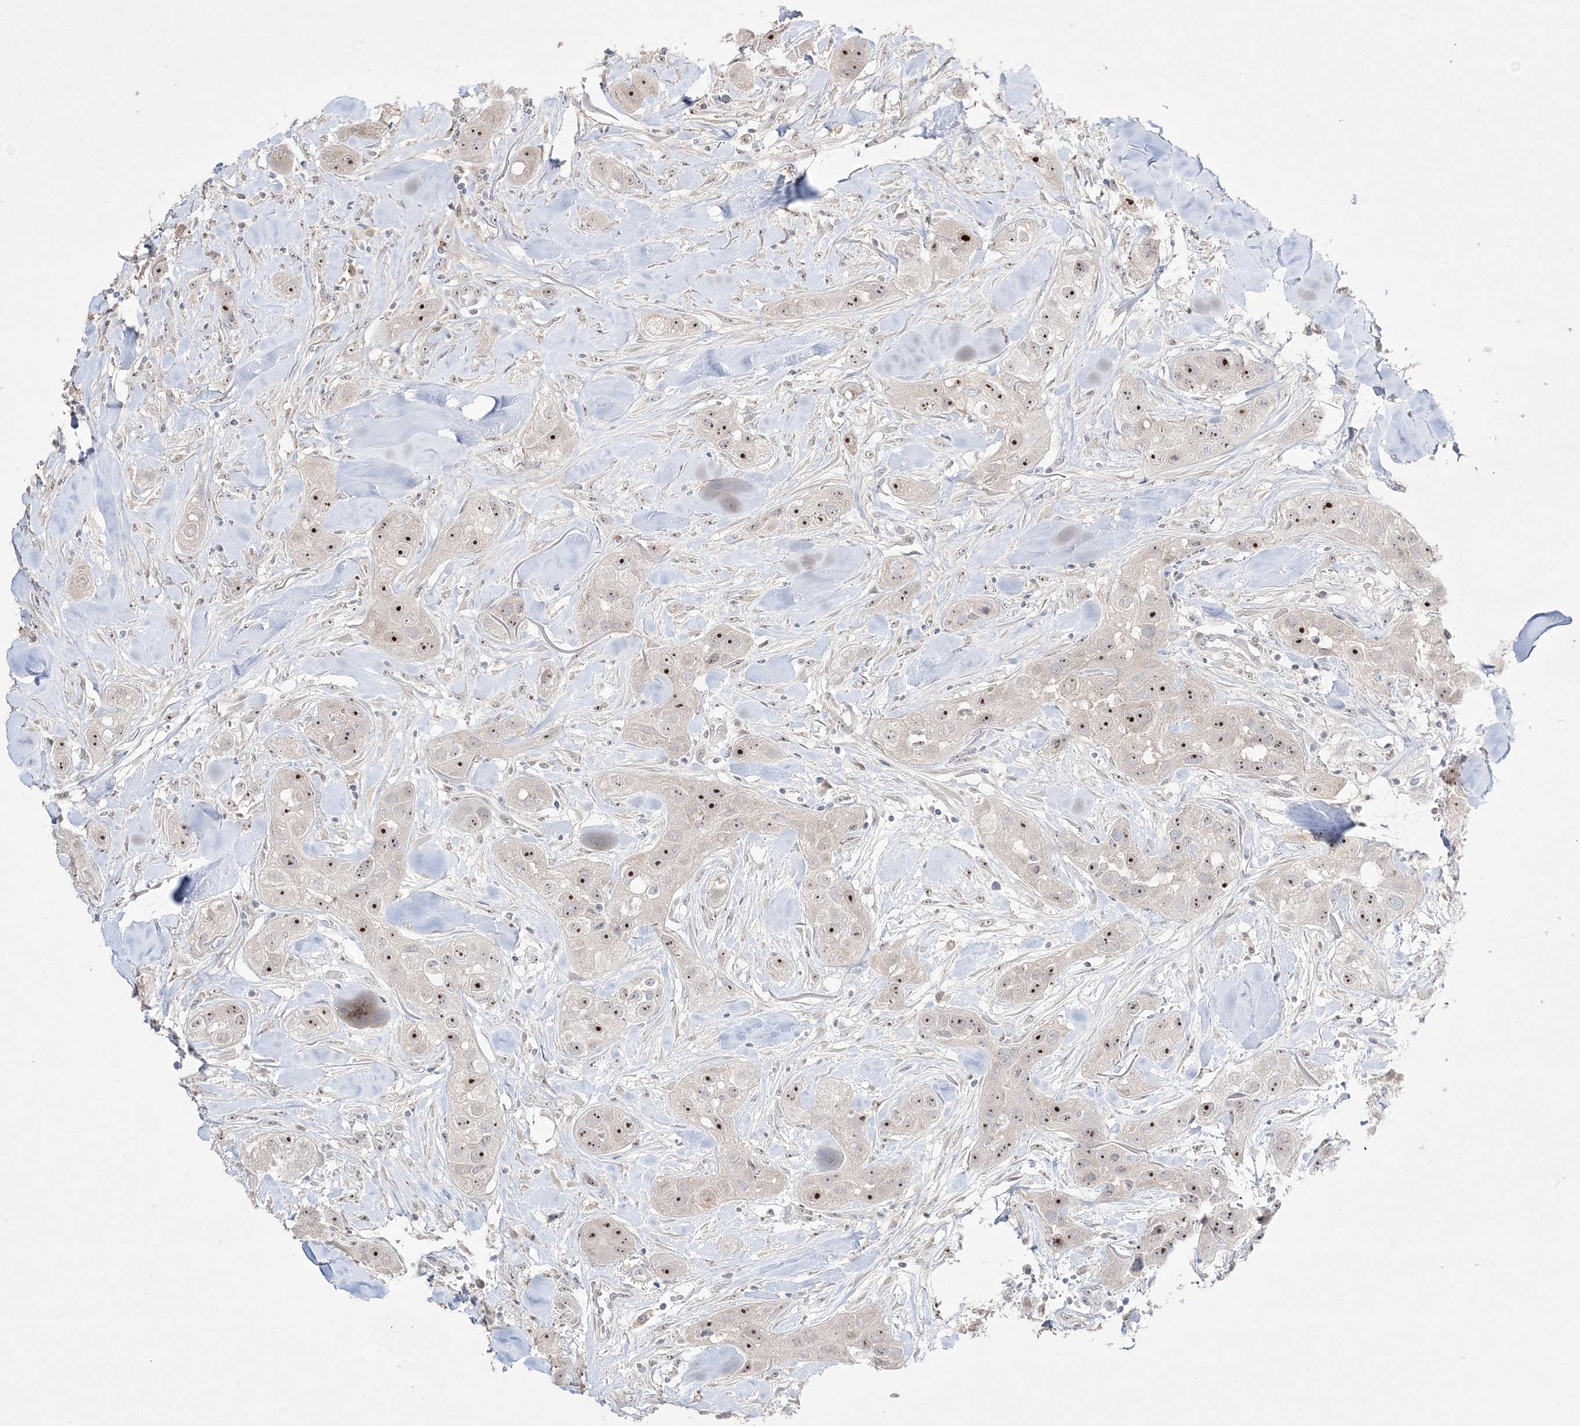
{"staining": {"intensity": "strong", "quantity": ">75%", "location": "nuclear"}, "tissue": "head and neck cancer", "cell_type": "Tumor cells", "image_type": "cancer", "snomed": [{"axis": "morphology", "description": "Normal tissue, NOS"}, {"axis": "morphology", "description": "Squamous cell carcinoma, NOS"}, {"axis": "topography", "description": "Skeletal muscle"}, {"axis": "topography", "description": "Head-Neck"}], "caption": "An IHC micrograph of tumor tissue is shown. Protein staining in brown shows strong nuclear positivity in head and neck cancer within tumor cells. (DAB IHC, brown staining for protein, blue staining for nuclei).", "gene": "NOP16", "patient": {"sex": "male", "age": 51}}